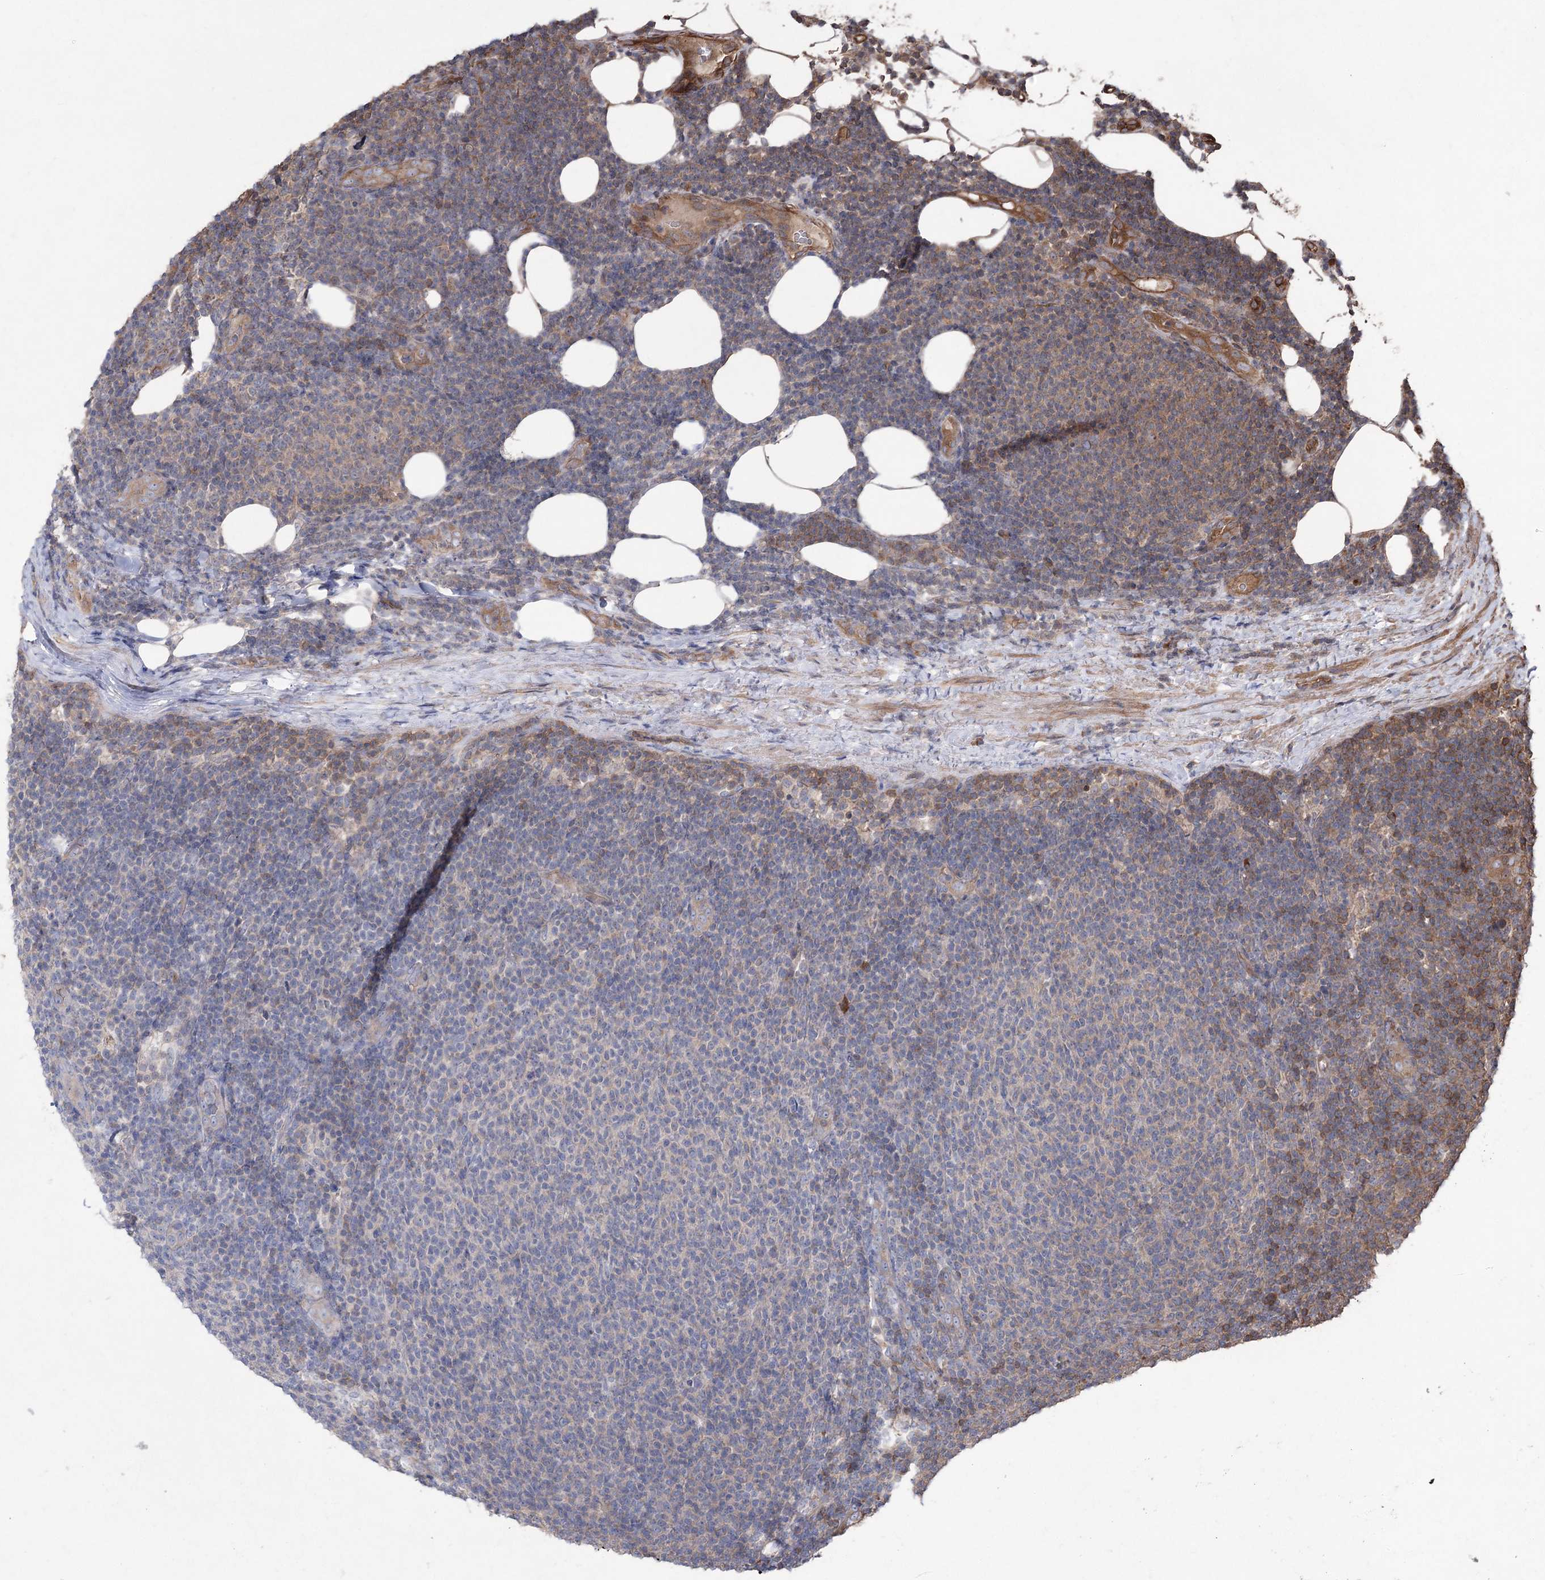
{"staining": {"intensity": "moderate", "quantity": "<25%", "location": "cytoplasmic/membranous"}, "tissue": "lymphoma", "cell_type": "Tumor cells", "image_type": "cancer", "snomed": [{"axis": "morphology", "description": "Malignant lymphoma, non-Hodgkin's type, Low grade"}, {"axis": "topography", "description": "Lymph node"}], "caption": "This is a micrograph of IHC staining of low-grade malignant lymphoma, non-Hodgkin's type, which shows moderate positivity in the cytoplasmic/membranous of tumor cells.", "gene": "LARS2", "patient": {"sex": "male", "age": 66}}